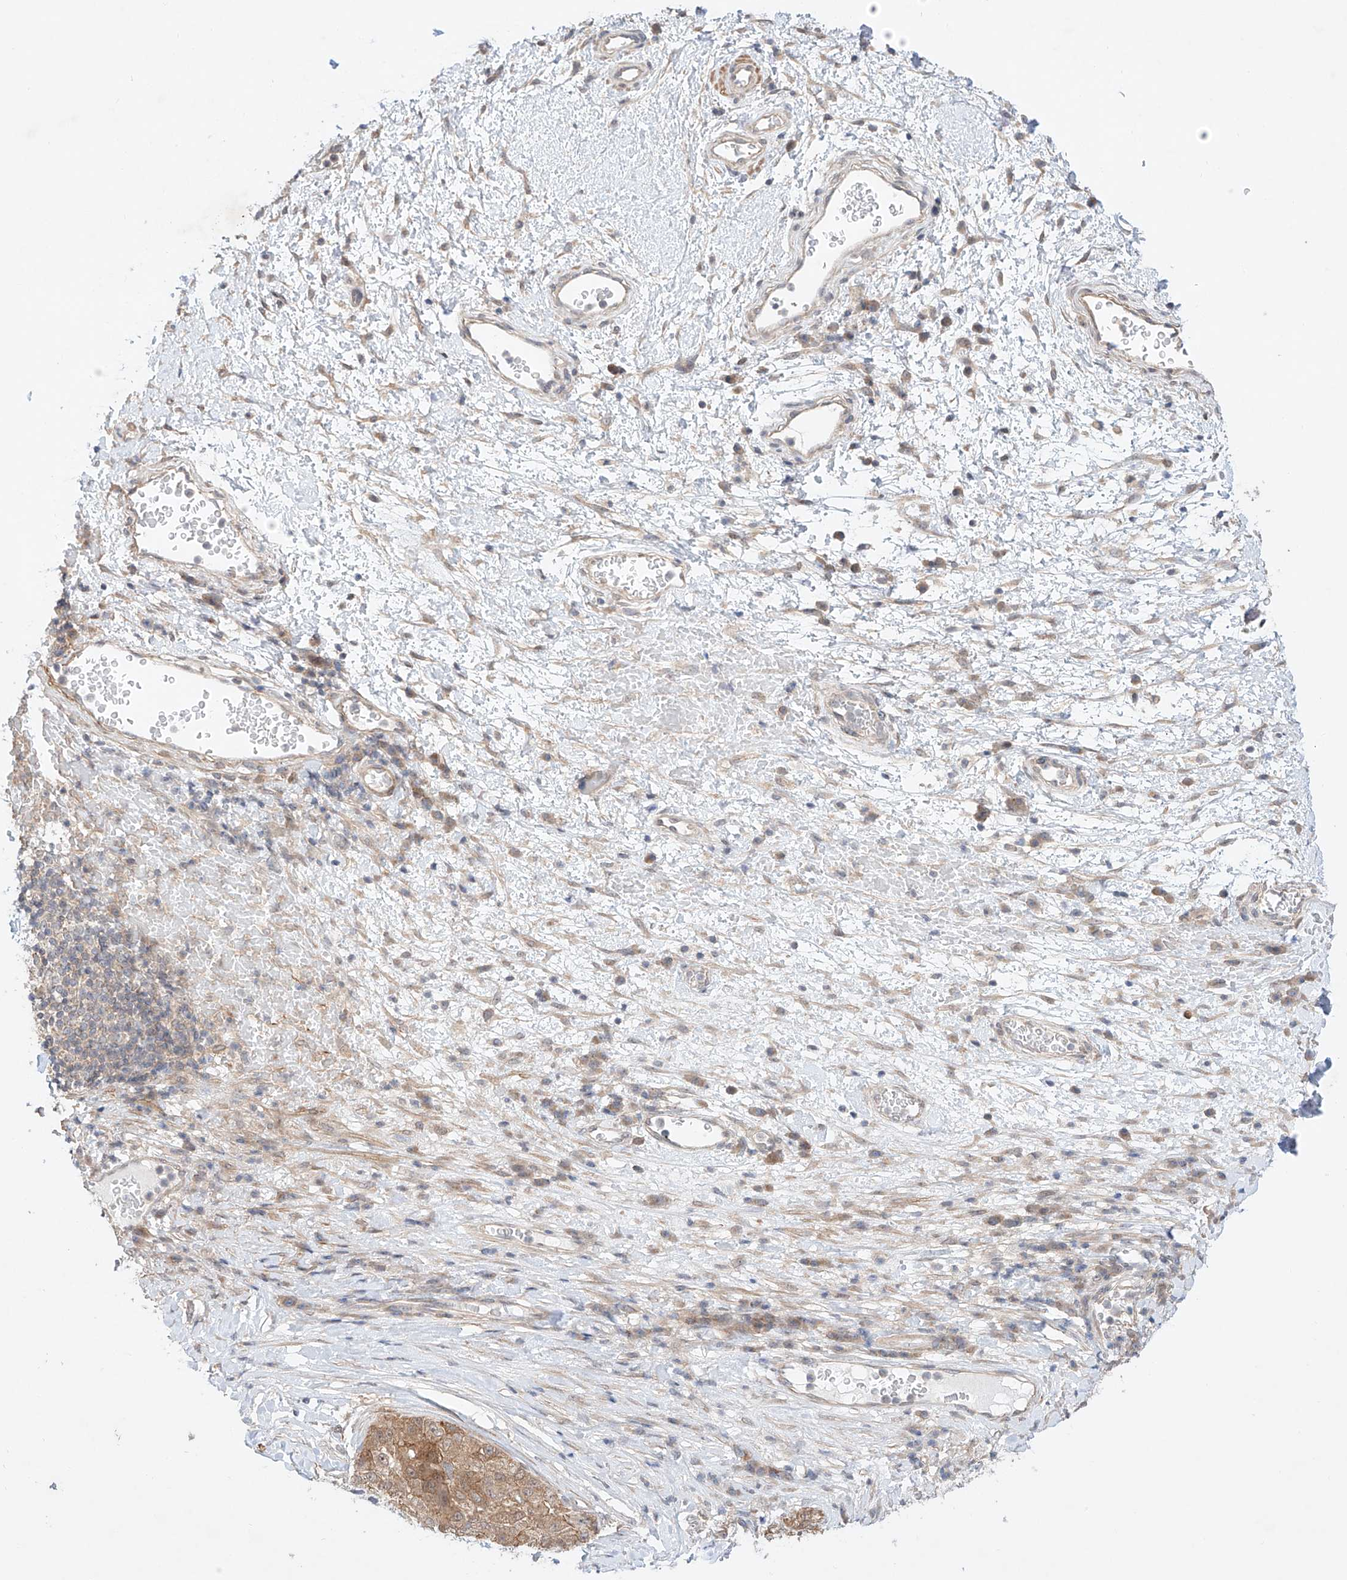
{"staining": {"intensity": "weak", "quantity": ">75%", "location": "cytoplasmic/membranous"}, "tissue": "liver cancer", "cell_type": "Tumor cells", "image_type": "cancer", "snomed": [{"axis": "morphology", "description": "Carcinoma, Hepatocellular, NOS"}, {"axis": "topography", "description": "Liver"}], "caption": "Tumor cells display weak cytoplasmic/membranous staining in approximately >75% of cells in liver hepatocellular carcinoma.", "gene": "TSR2", "patient": {"sex": "male", "age": 80}}